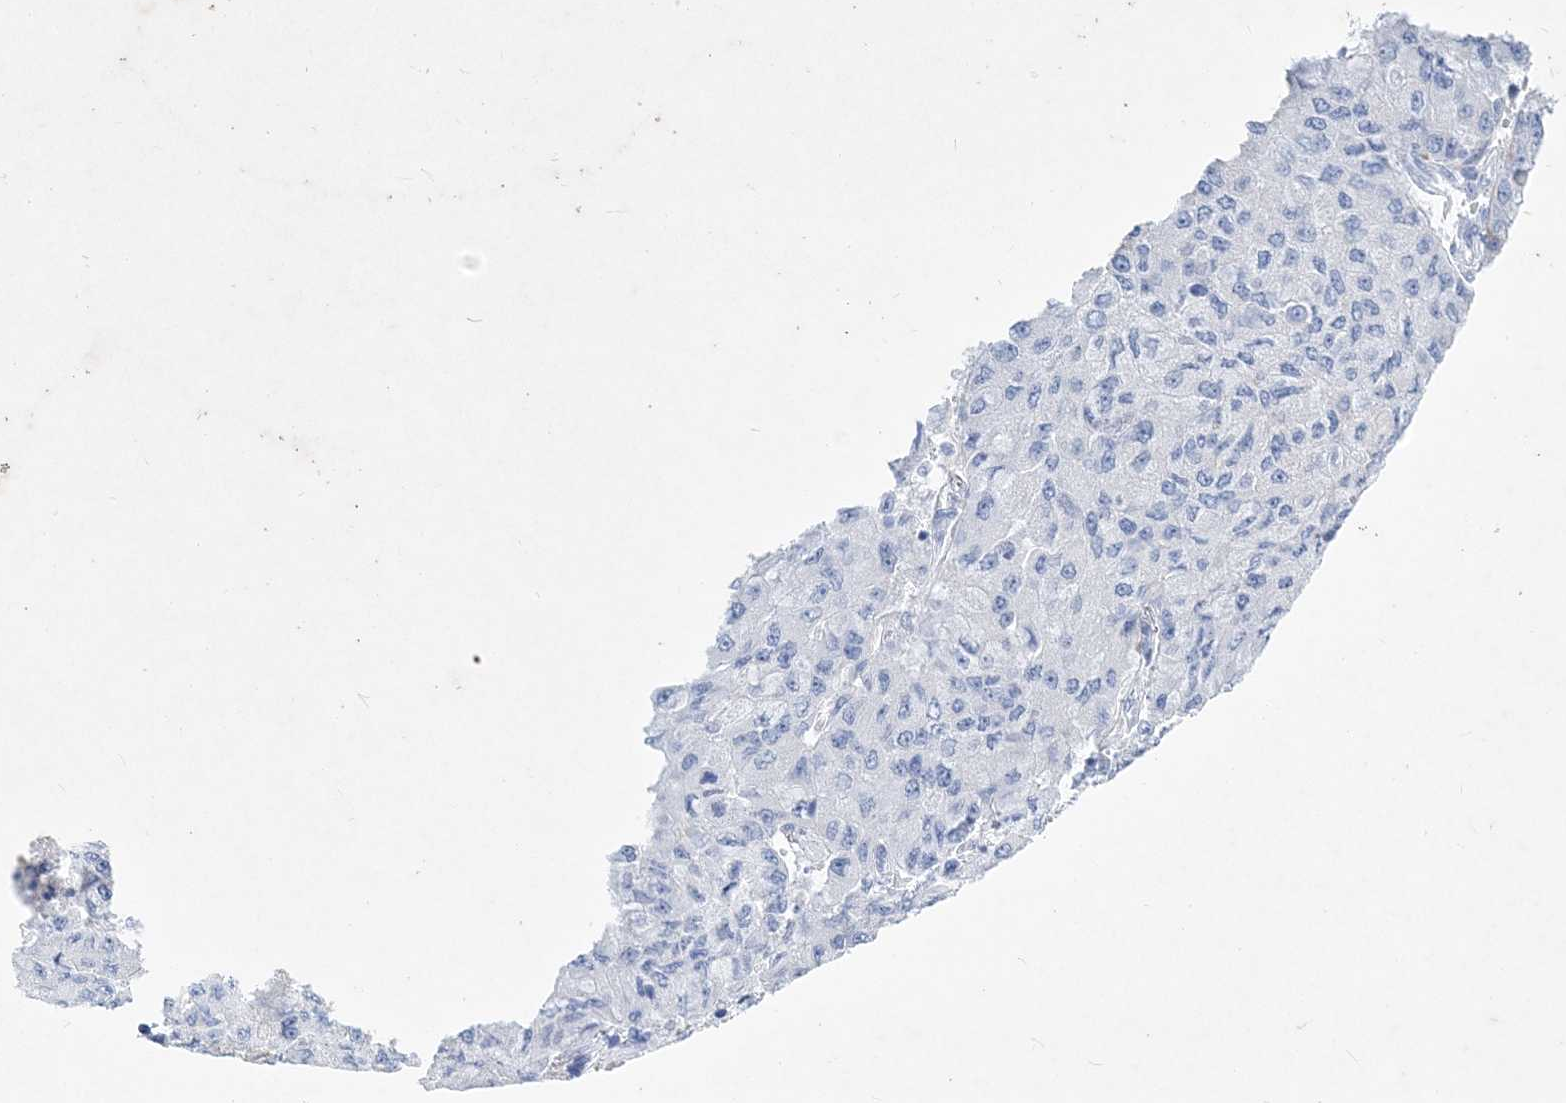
{"staining": {"intensity": "negative", "quantity": "none", "location": "none"}, "tissue": "lung cancer", "cell_type": "Tumor cells", "image_type": "cancer", "snomed": [{"axis": "morphology", "description": "Squamous cell carcinoma, NOS"}, {"axis": "topography", "description": "Lung"}], "caption": "There is no significant positivity in tumor cells of lung cancer.", "gene": "COPS8", "patient": {"sex": "male", "age": 74}}